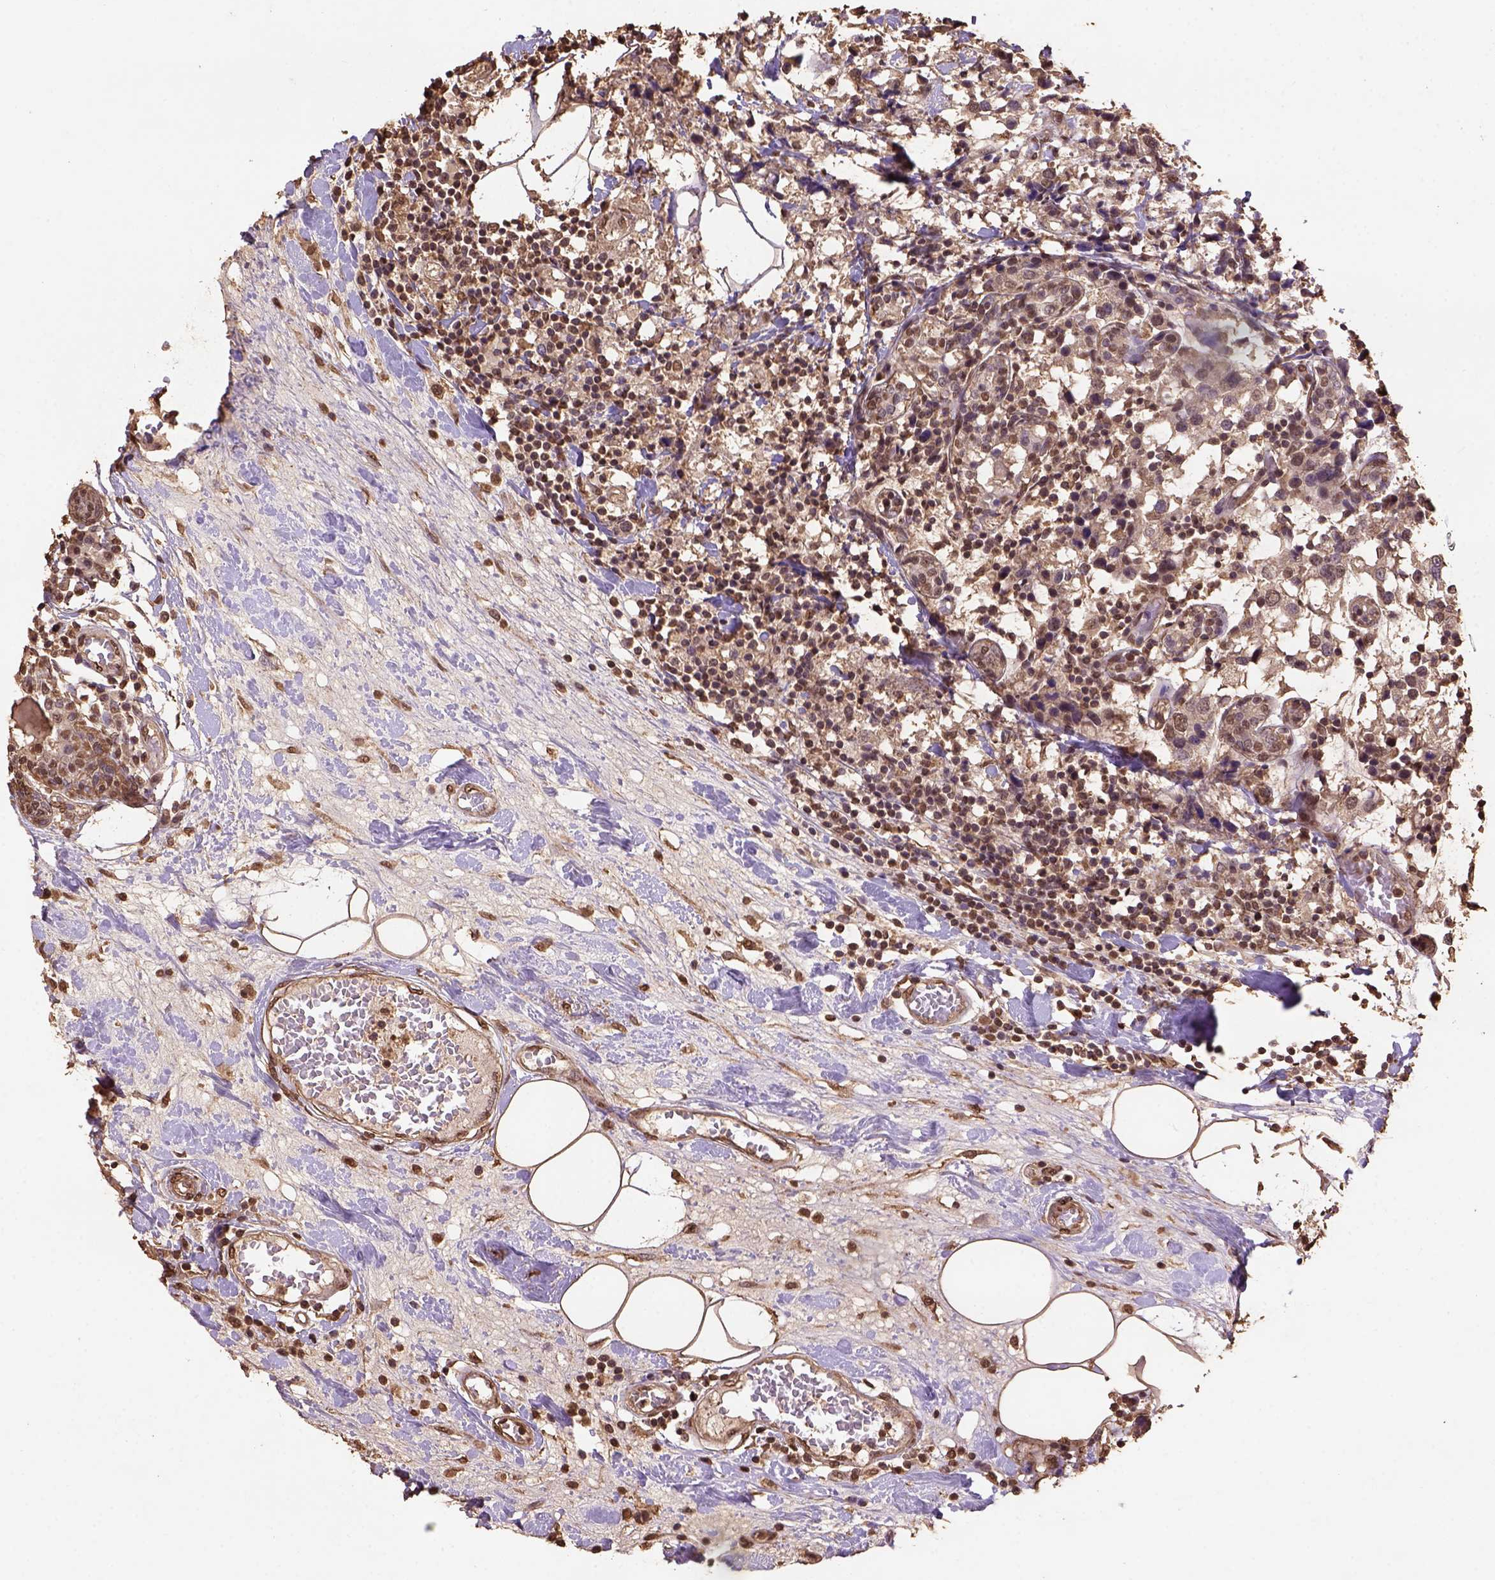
{"staining": {"intensity": "moderate", "quantity": "25%-75%", "location": "nuclear"}, "tissue": "breast cancer", "cell_type": "Tumor cells", "image_type": "cancer", "snomed": [{"axis": "morphology", "description": "Lobular carcinoma"}, {"axis": "topography", "description": "Breast"}], "caption": "Immunohistochemistry (IHC) (DAB) staining of human breast lobular carcinoma exhibits moderate nuclear protein staining in approximately 25%-75% of tumor cells. (DAB (3,3'-diaminobenzidine) = brown stain, brightfield microscopy at high magnification).", "gene": "CSTF2T", "patient": {"sex": "female", "age": 59}}